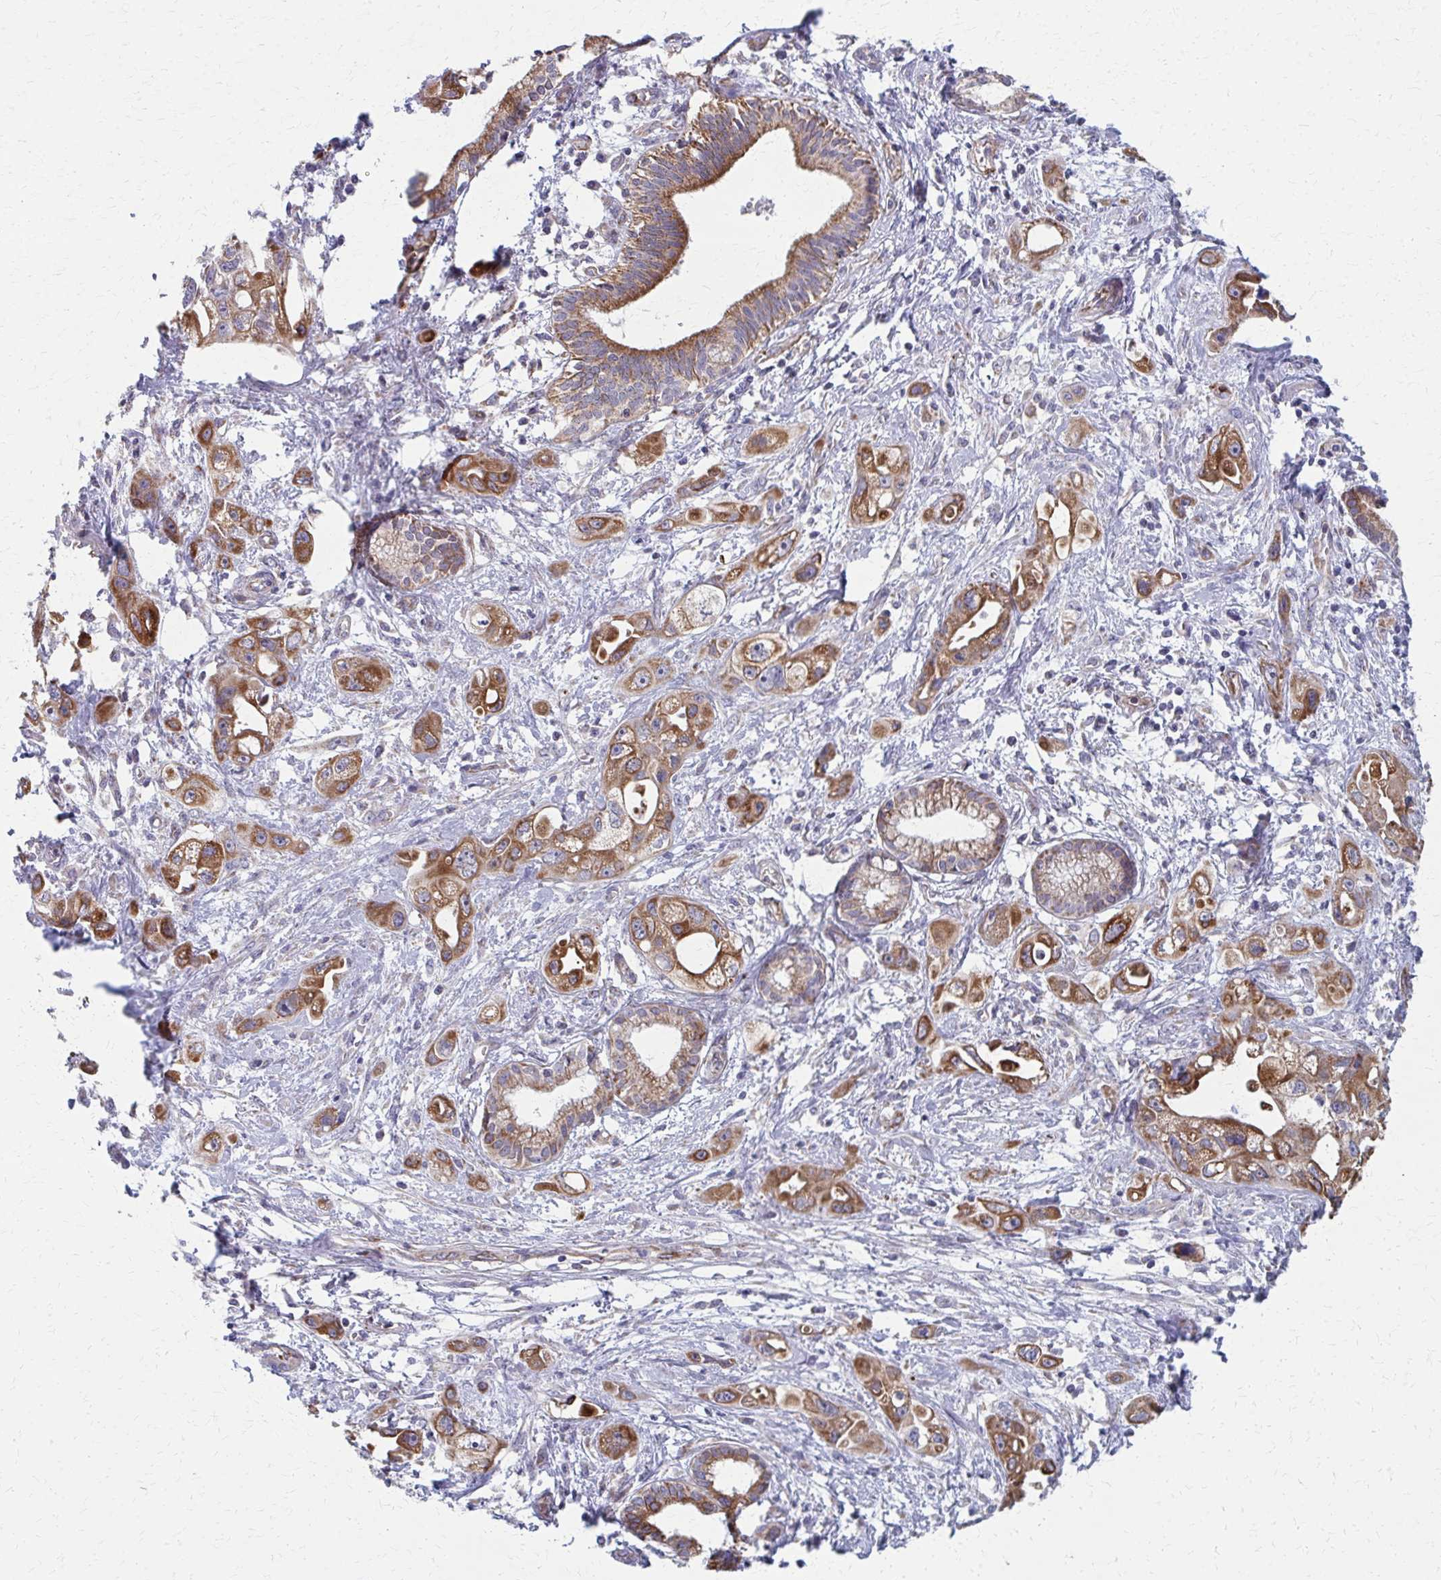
{"staining": {"intensity": "moderate", "quantity": ">75%", "location": "cytoplasmic/membranous"}, "tissue": "pancreatic cancer", "cell_type": "Tumor cells", "image_type": "cancer", "snomed": [{"axis": "morphology", "description": "Adenocarcinoma, NOS"}, {"axis": "topography", "description": "Pancreas"}], "caption": "Protein positivity by immunohistochemistry displays moderate cytoplasmic/membranous positivity in approximately >75% of tumor cells in pancreatic cancer.", "gene": "FAHD1", "patient": {"sex": "female", "age": 66}}